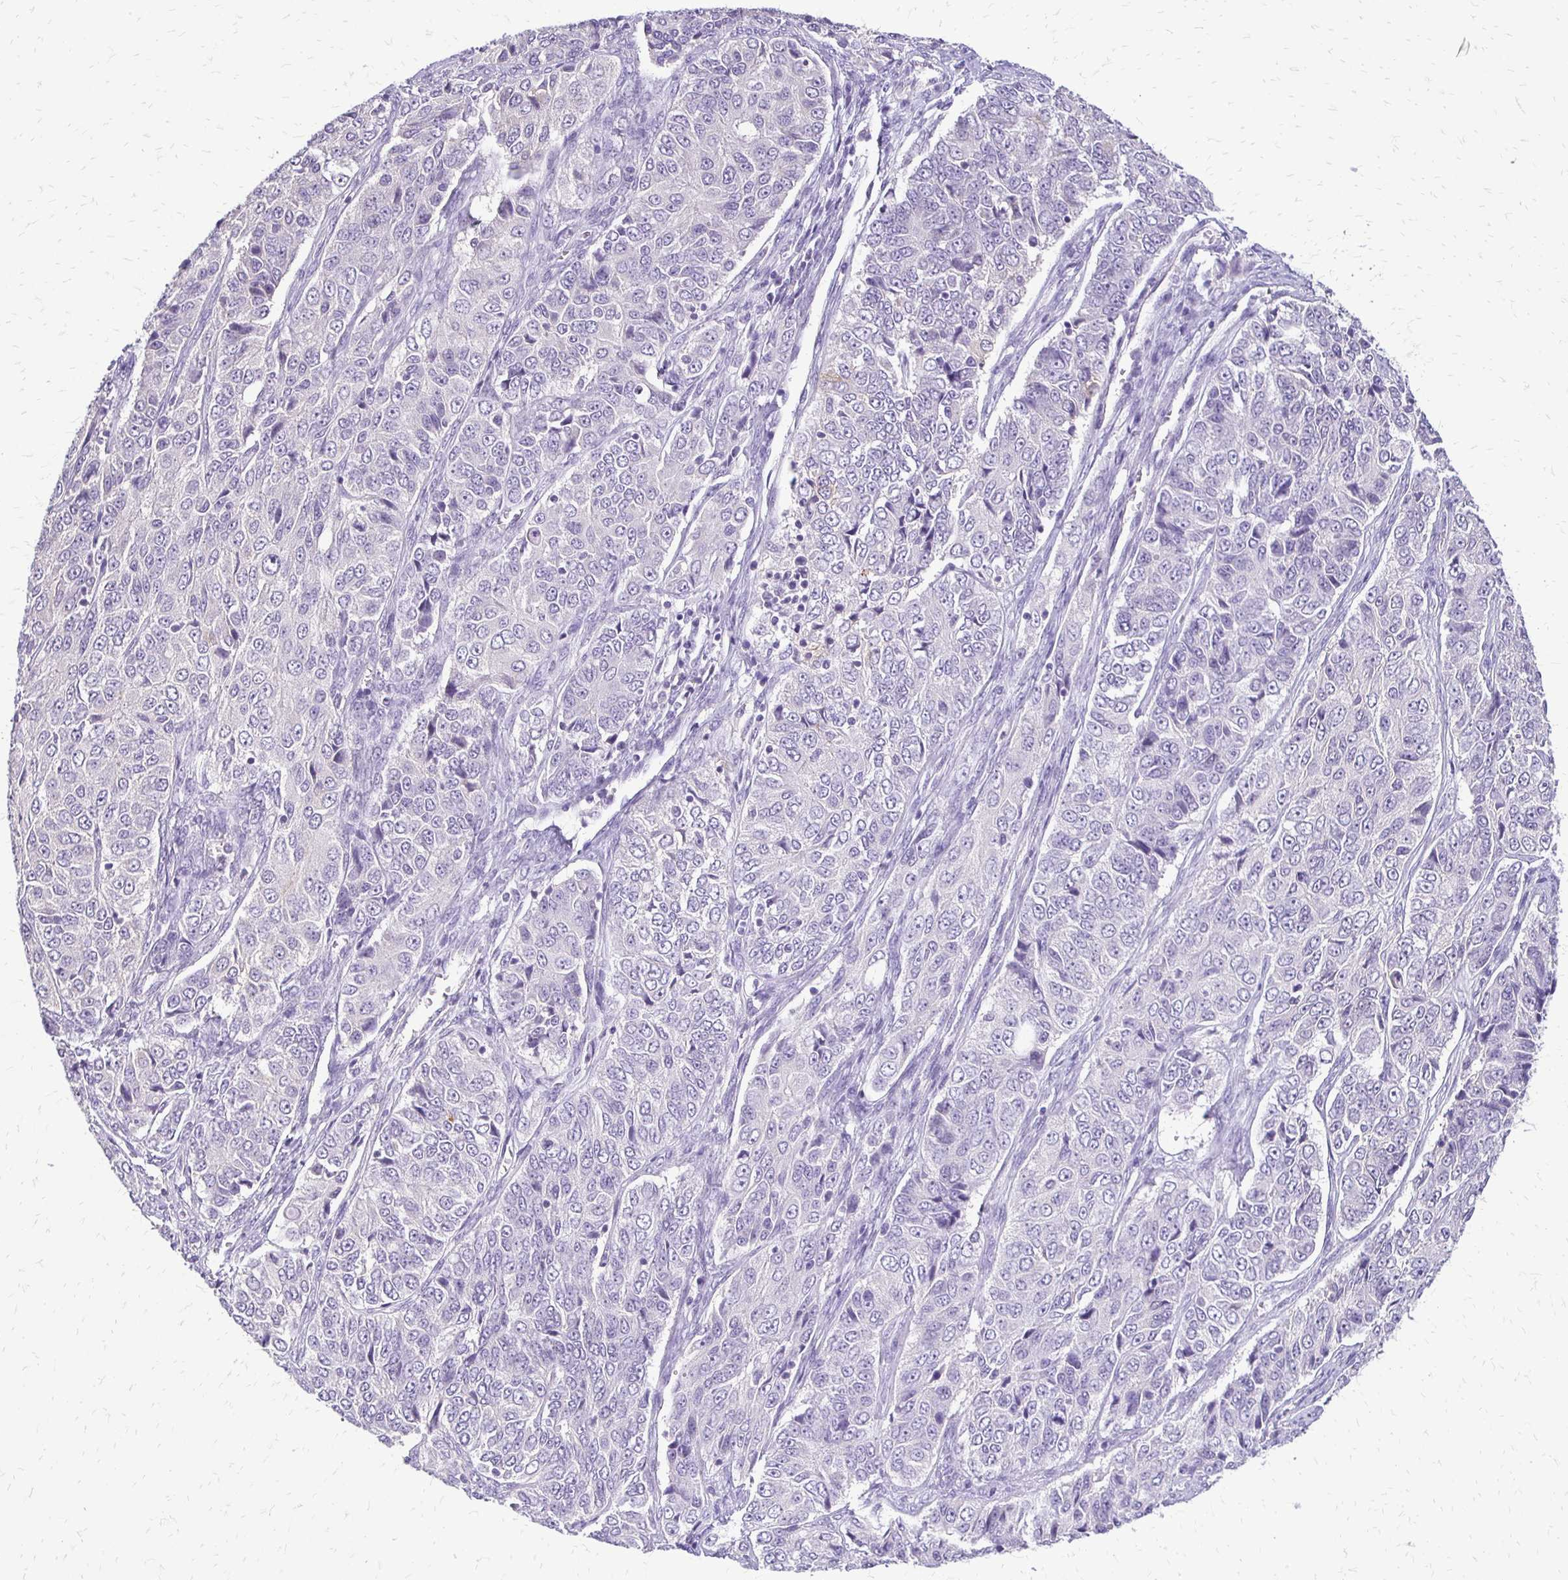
{"staining": {"intensity": "negative", "quantity": "none", "location": "none"}, "tissue": "ovarian cancer", "cell_type": "Tumor cells", "image_type": "cancer", "snomed": [{"axis": "morphology", "description": "Carcinoma, endometroid"}, {"axis": "topography", "description": "Ovary"}], "caption": "Immunohistochemical staining of human ovarian cancer (endometroid carcinoma) shows no significant staining in tumor cells. (DAB immunohistochemistry (IHC) with hematoxylin counter stain).", "gene": "ALPG", "patient": {"sex": "female", "age": 51}}